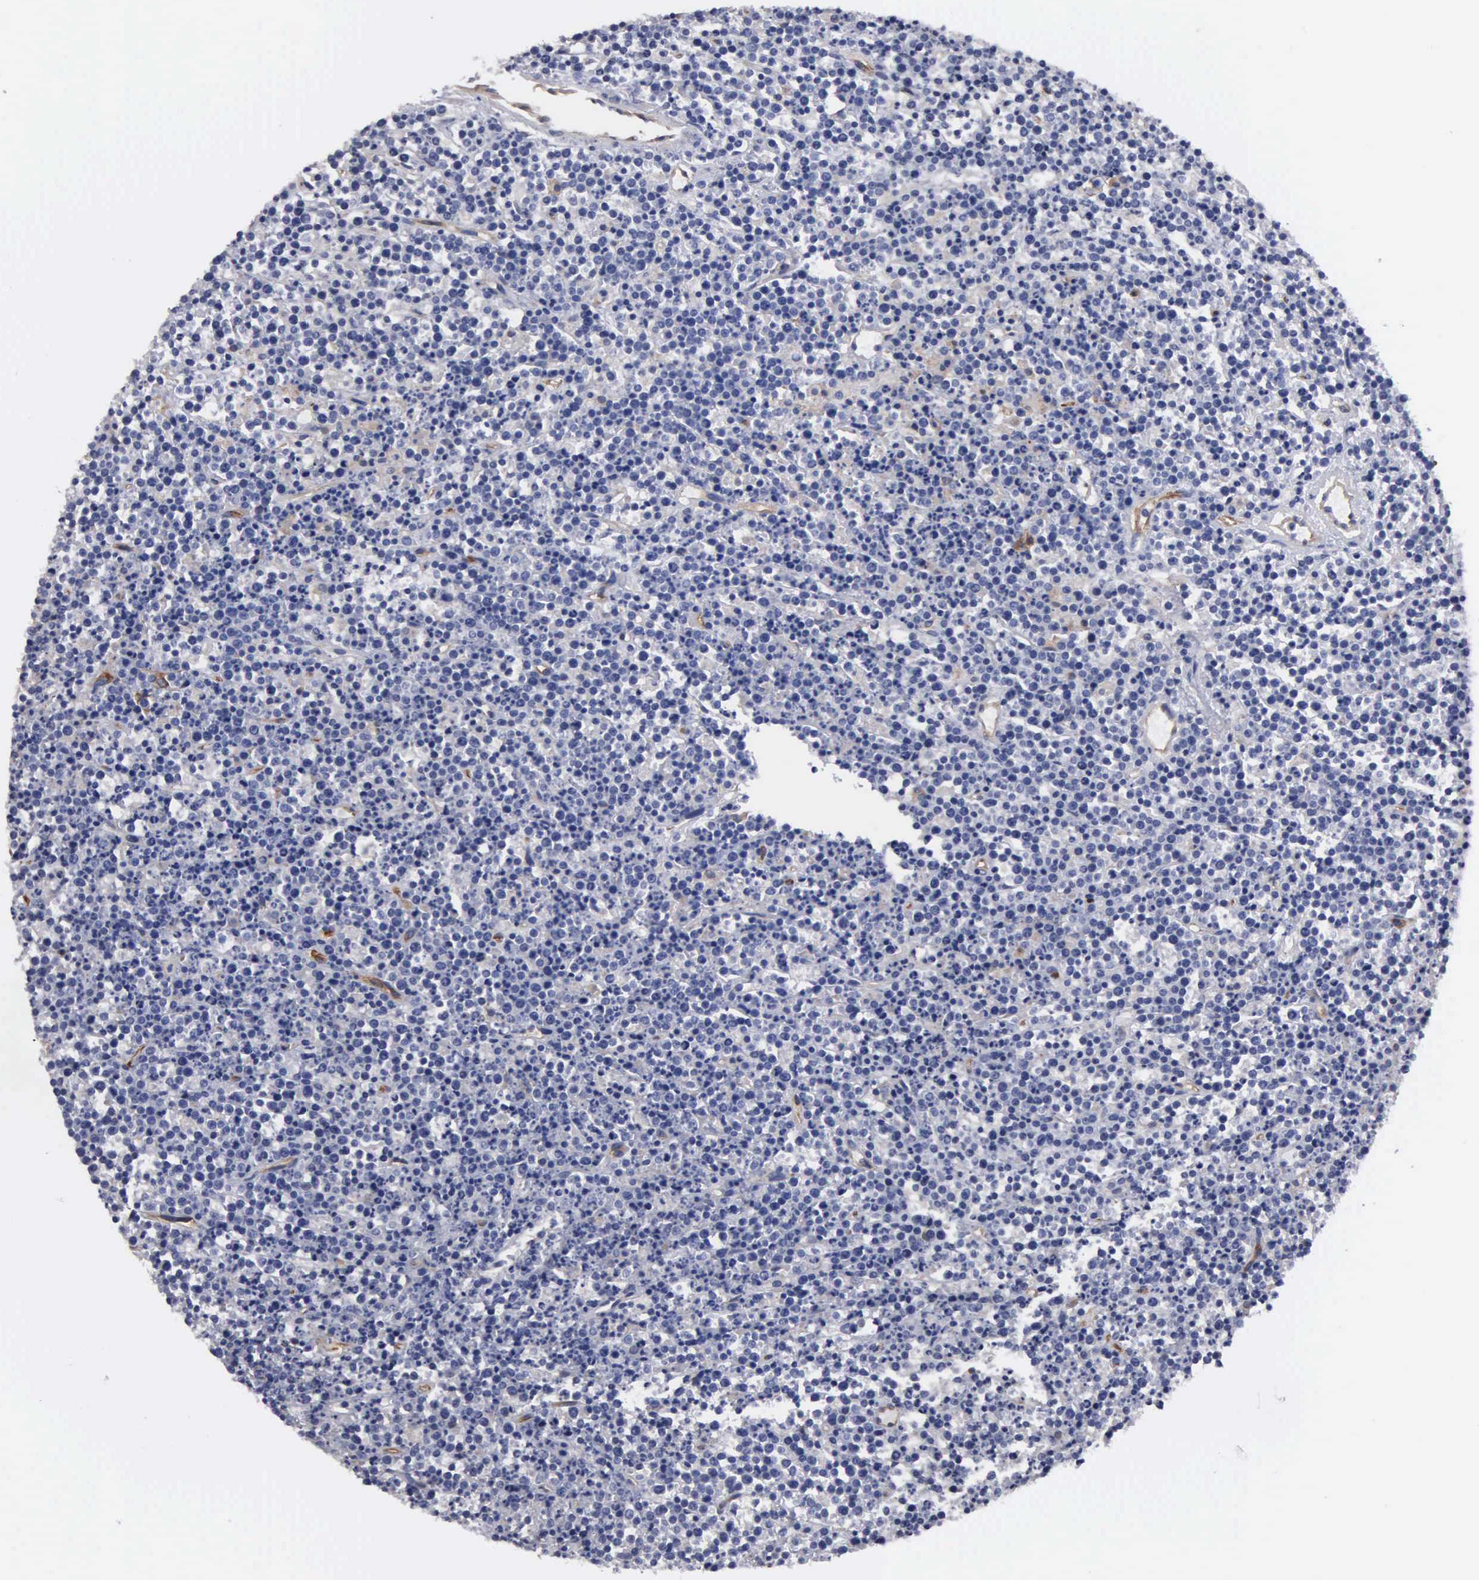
{"staining": {"intensity": "negative", "quantity": "none", "location": "none"}, "tissue": "lymphoma", "cell_type": "Tumor cells", "image_type": "cancer", "snomed": [{"axis": "morphology", "description": "Malignant lymphoma, non-Hodgkin's type, High grade"}, {"axis": "topography", "description": "Ovary"}], "caption": "An immunohistochemistry (IHC) image of lymphoma is shown. There is no staining in tumor cells of lymphoma. (Stains: DAB immunohistochemistry (IHC) with hematoxylin counter stain, Microscopy: brightfield microscopy at high magnification).", "gene": "RDX", "patient": {"sex": "female", "age": 56}}